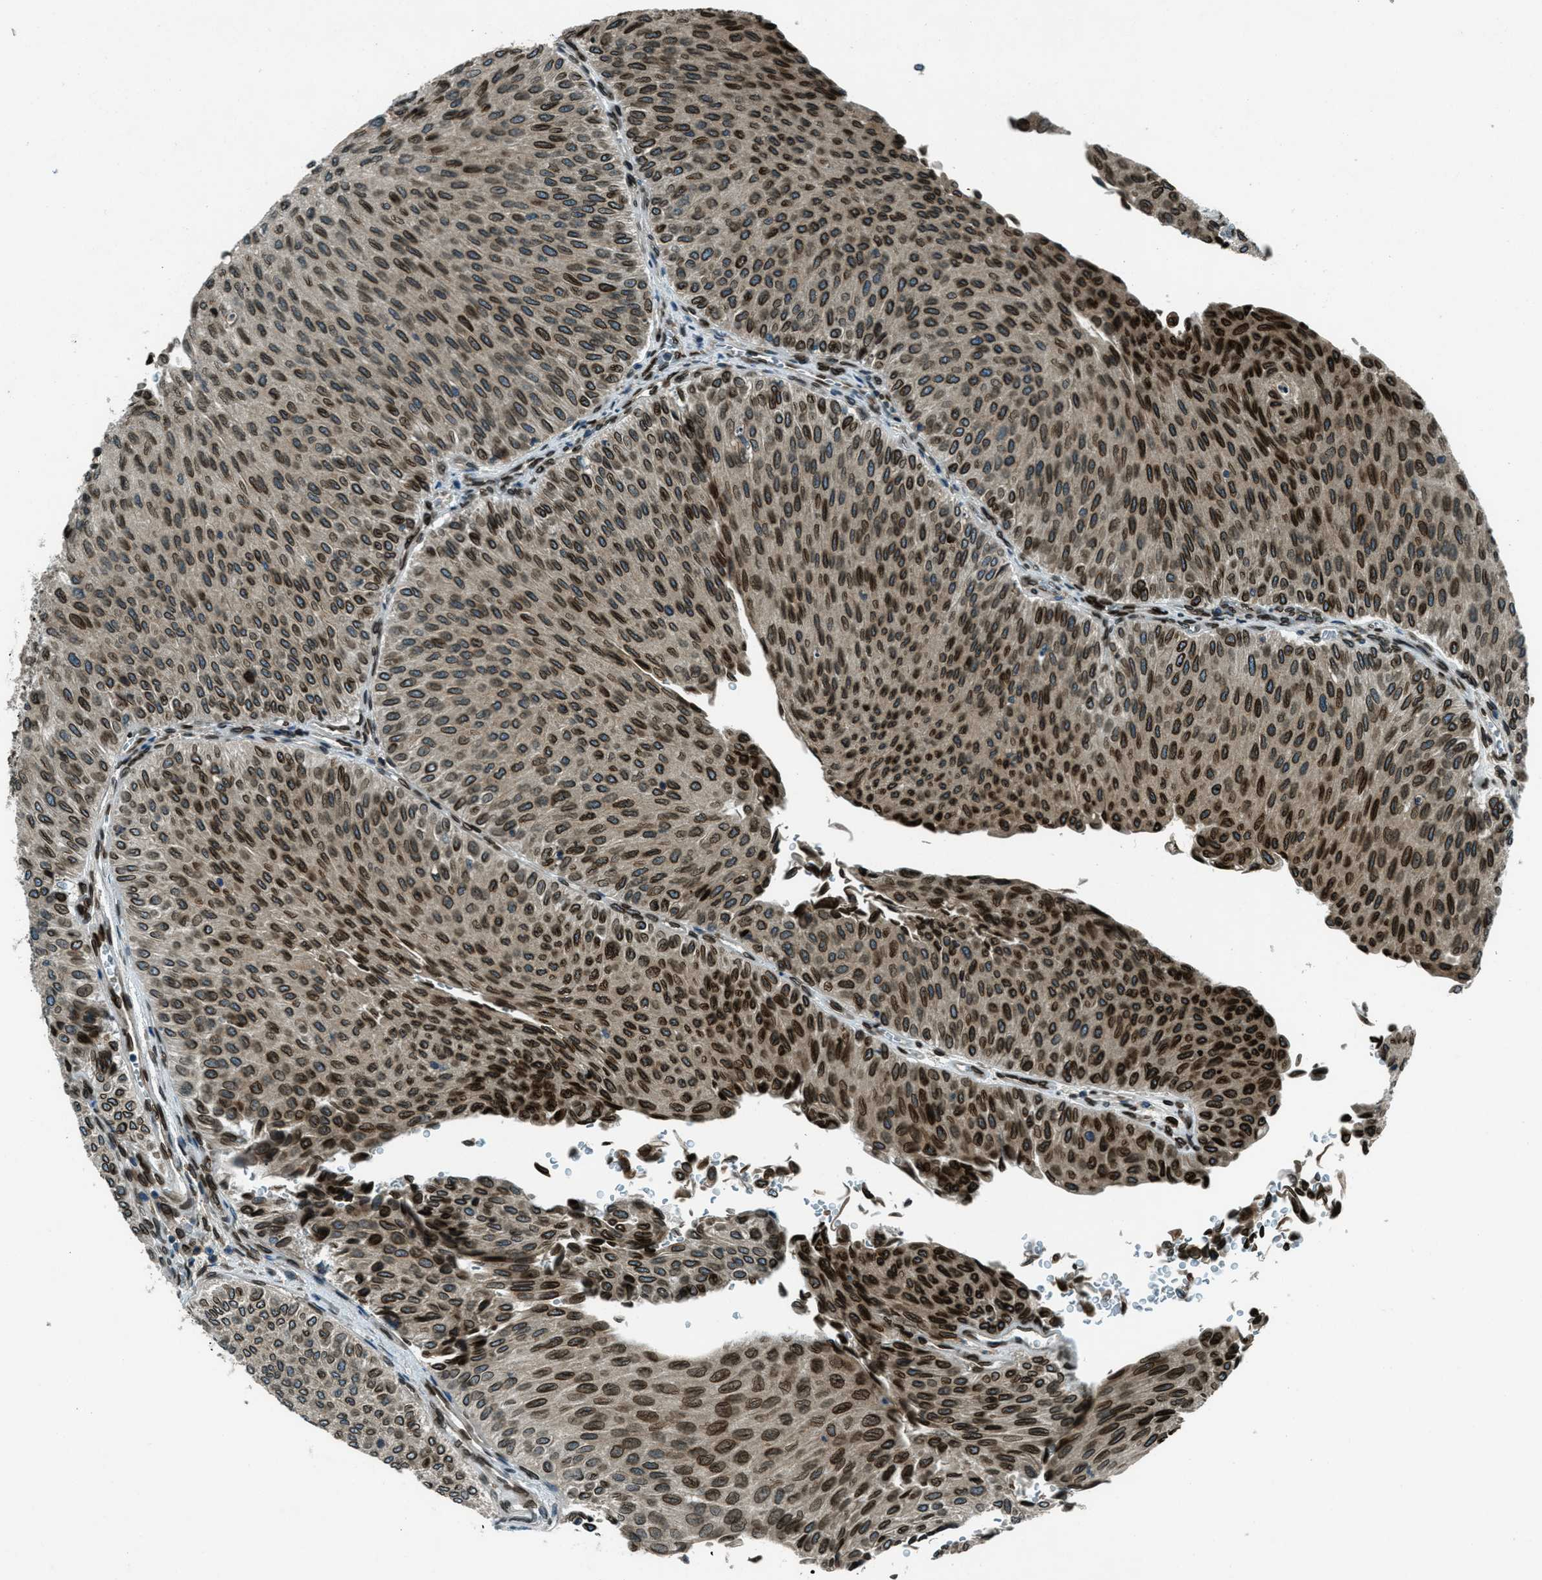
{"staining": {"intensity": "strong", "quantity": ">75%", "location": "cytoplasmic/membranous,nuclear"}, "tissue": "urothelial cancer", "cell_type": "Tumor cells", "image_type": "cancer", "snomed": [{"axis": "morphology", "description": "Urothelial carcinoma, Low grade"}, {"axis": "topography", "description": "Urinary bladder"}], "caption": "Immunohistochemical staining of human low-grade urothelial carcinoma shows high levels of strong cytoplasmic/membranous and nuclear protein positivity in about >75% of tumor cells. (DAB (3,3'-diaminobenzidine) IHC with brightfield microscopy, high magnification).", "gene": "LEMD2", "patient": {"sex": "male", "age": 78}}